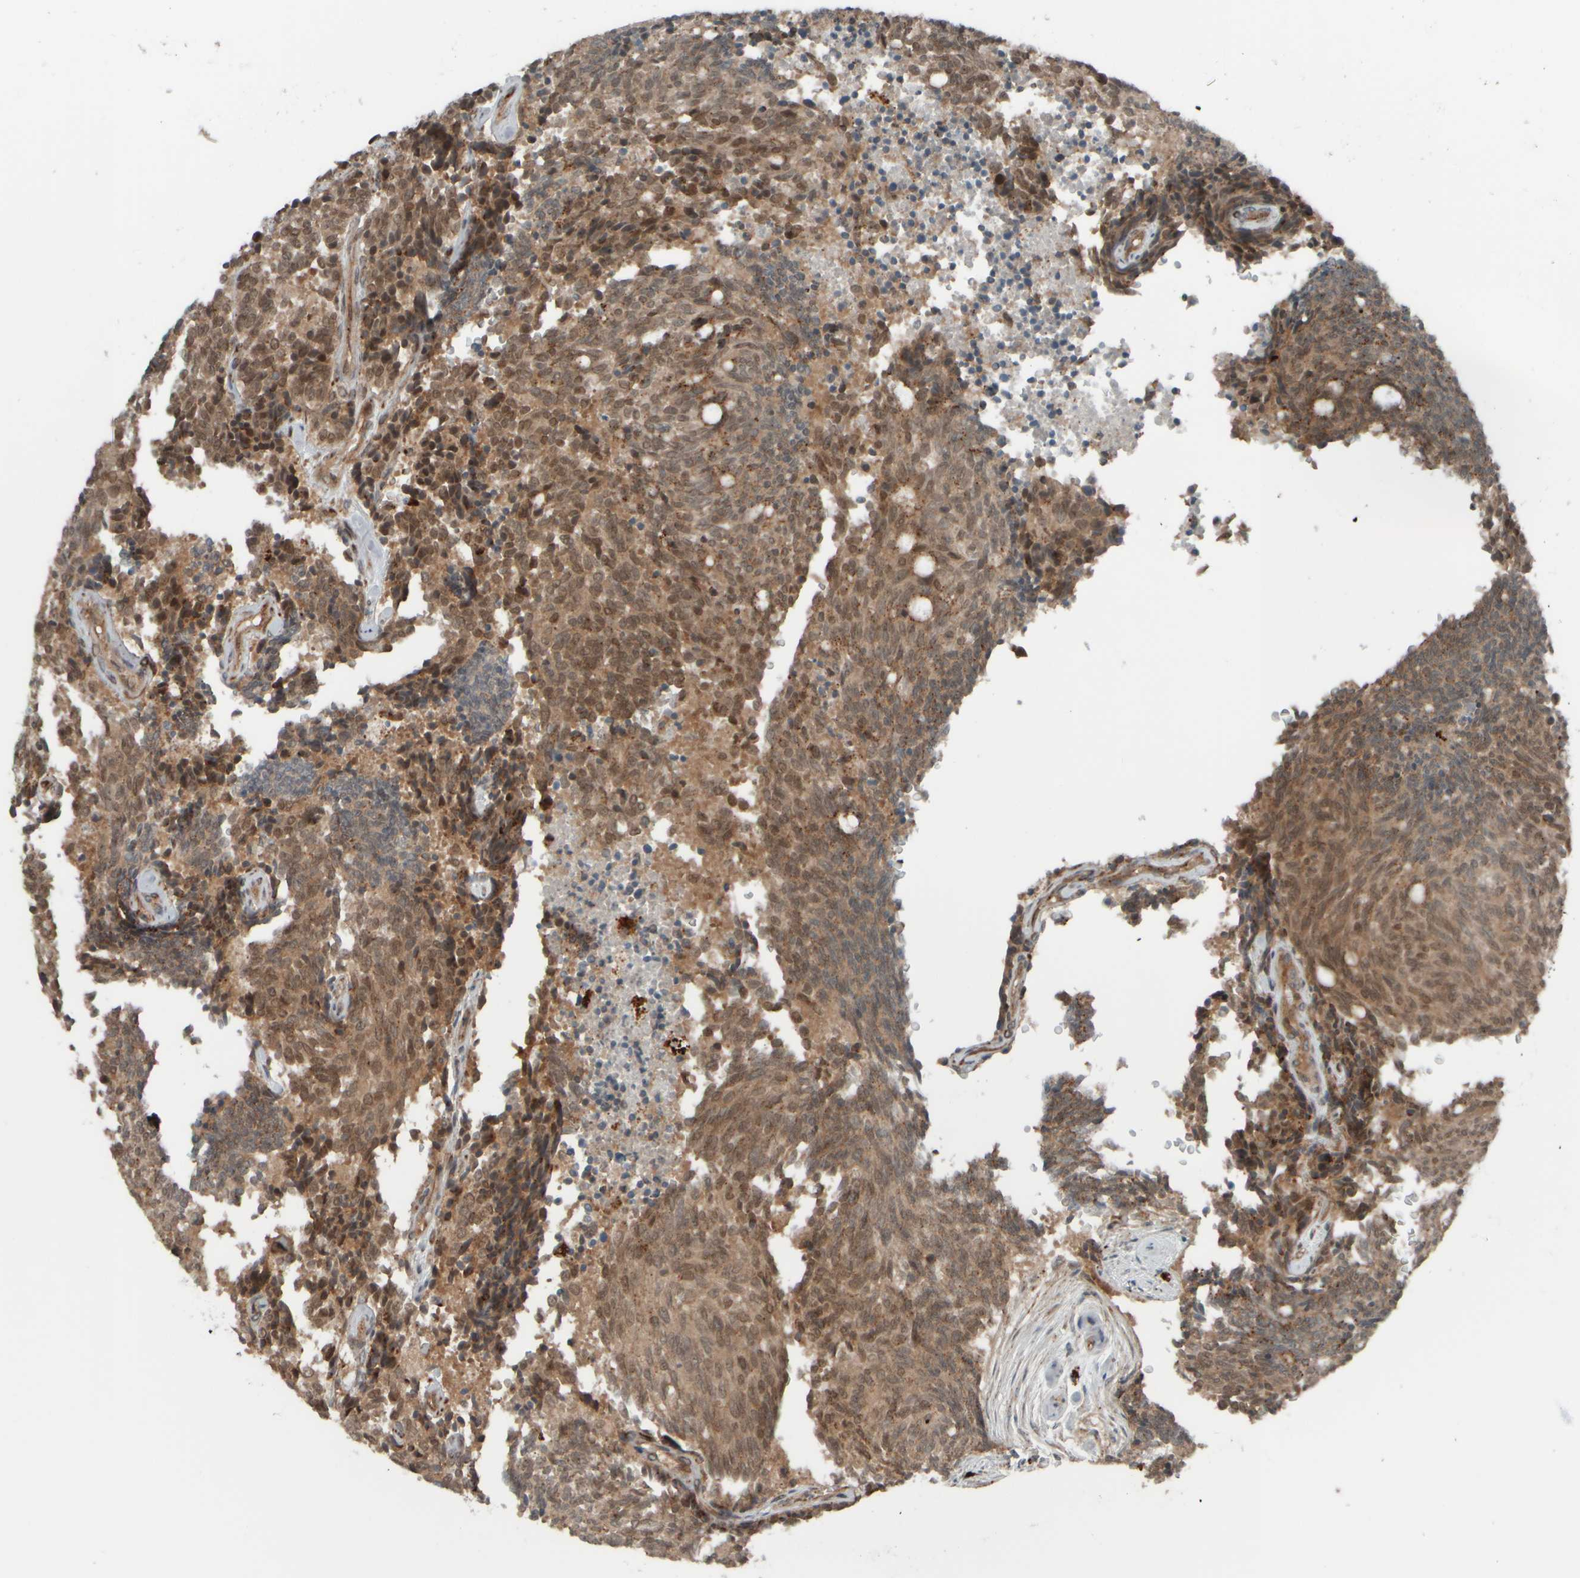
{"staining": {"intensity": "moderate", "quantity": ">75%", "location": "cytoplasmic/membranous,nuclear"}, "tissue": "carcinoid", "cell_type": "Tumor cells", "image_type": "cancer", "snomed": [{"axis": "morphology", "description": "Carcinoid, malignant, NOS"}, {"axis": "topography", "description": "Pancreas"}], "caption": "The immunohistochemical stain labels moderate cytoplasmic/membranous and nuclear staining in tumor cells of carcinoid tissue.", "gene": "GIGYF1", "patient": {"sex": "female", "age": 54}}